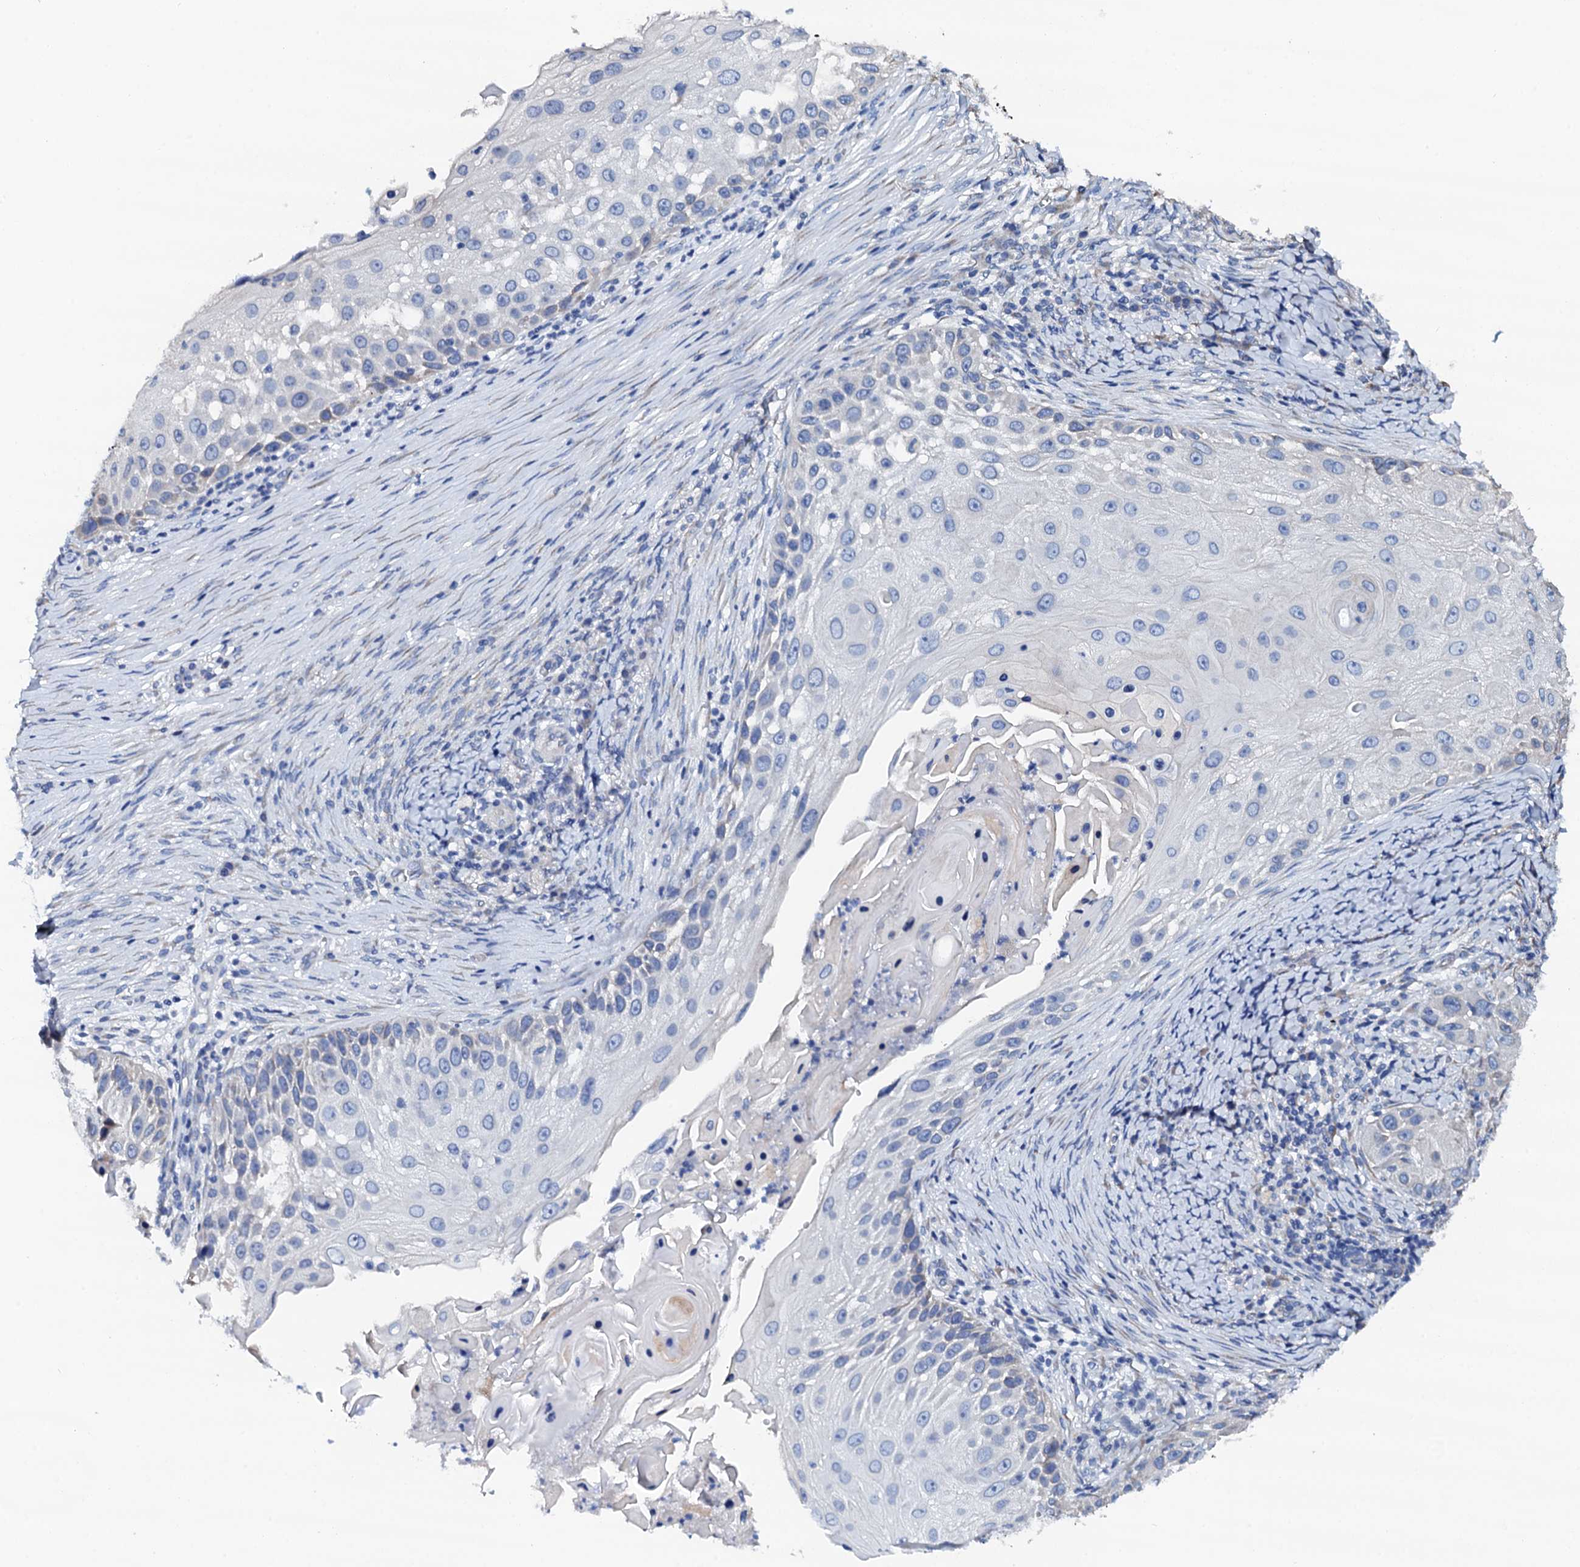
{"staining": {"intensity": "negative", "quantity": "none", "location": "none"}, "tissue": "skin cancer", "cell_type": "Tumor cells", "image_type": "cancer", "snomed": [{"axis": "morphology", "description": "Squamous cell carcinoma, NOS"}, {"axis": "topography", "description": "Skin"}], "caption": "The micrograph shows no significant expression in tumor cells of skin squamous cell carcinoma.", "gene": "AKAP3", "patient": {"sex": "female", "age": 44}}